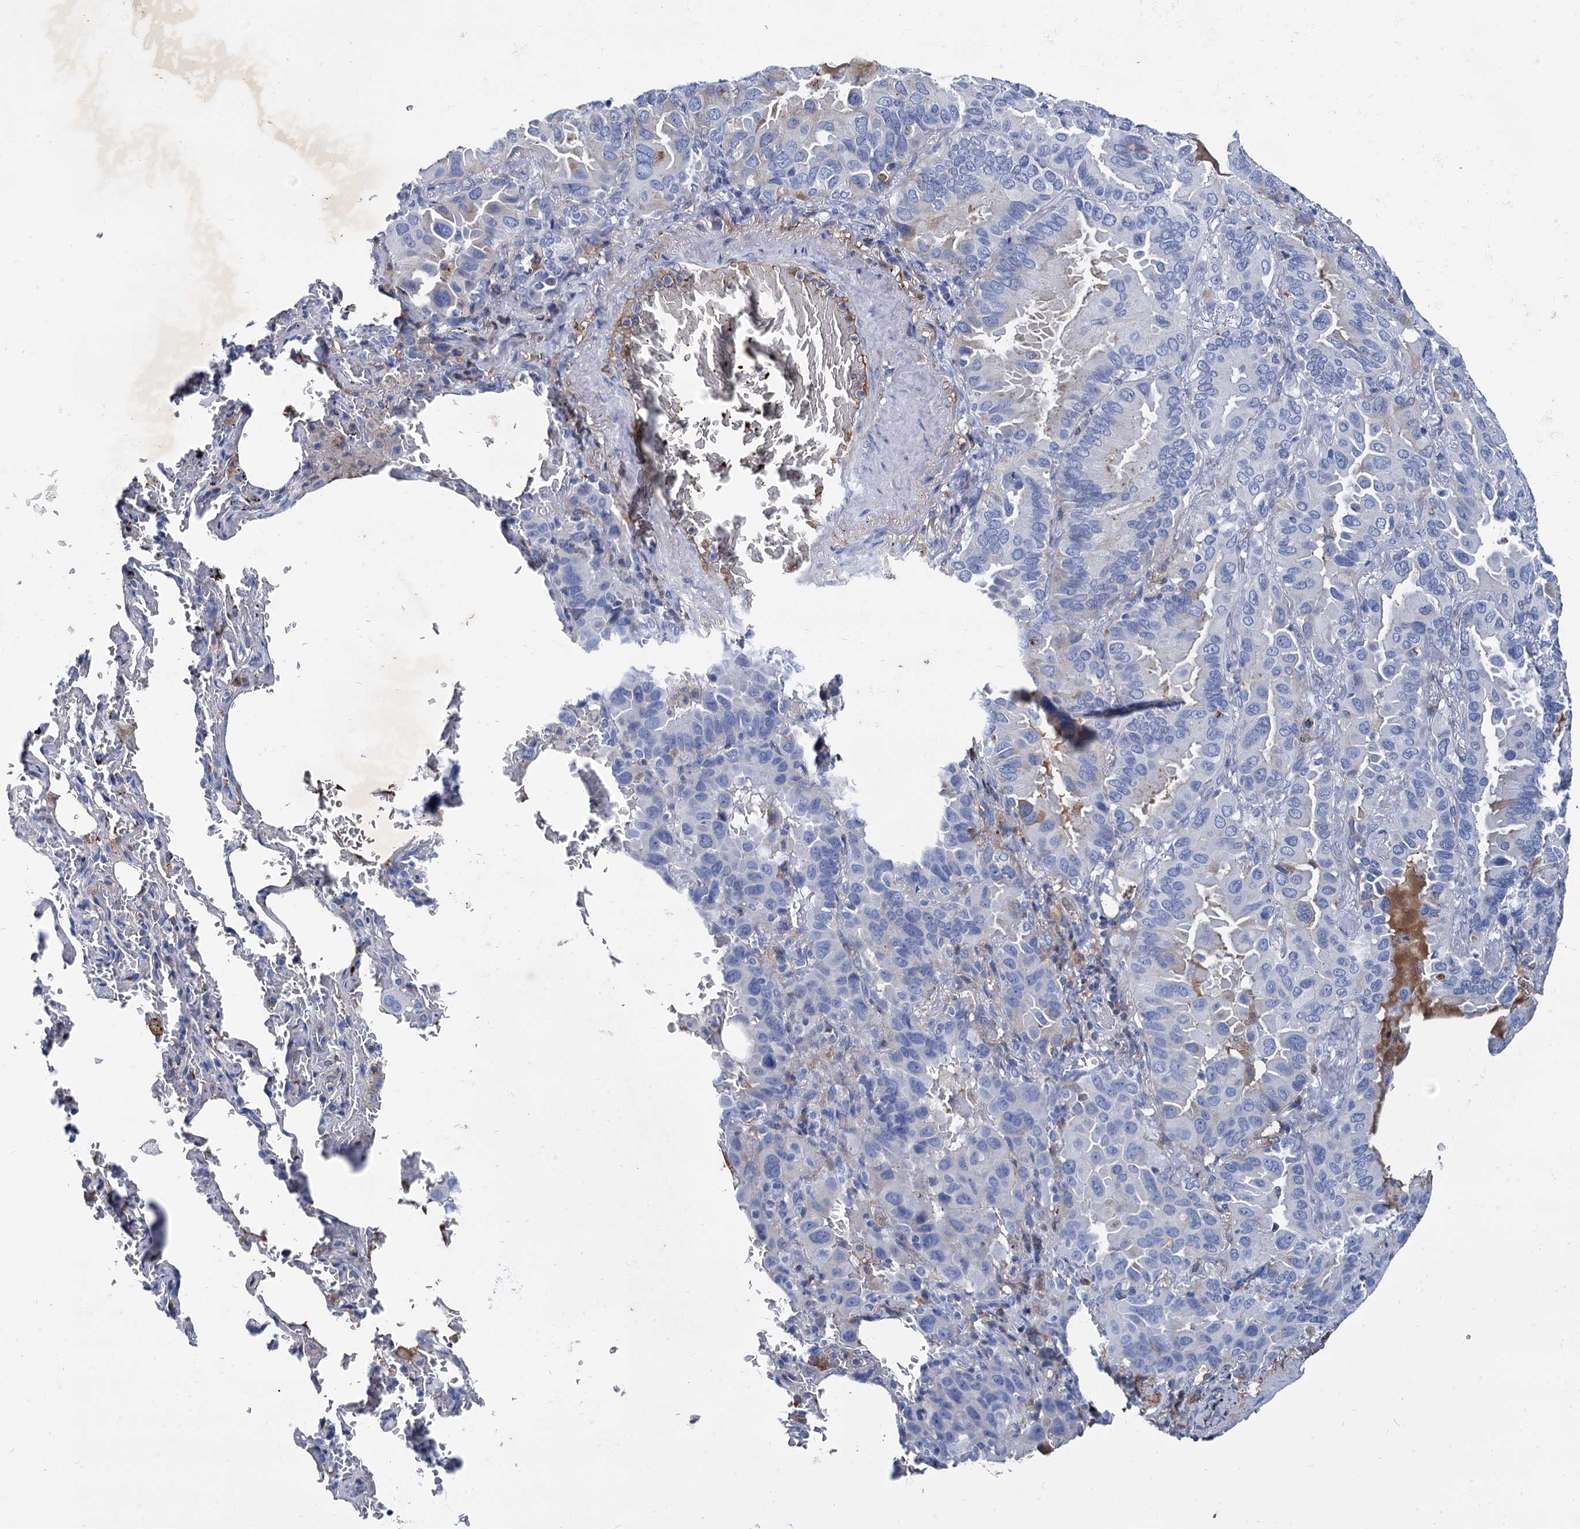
{"staining": {"intensity": "negative", "quantity": "none", "location": "none"}, "tissue": "lung cancer", "cell_type": "Tumor cells", "image_type": "cancer", "snomed": [{"axis": "morphology", "description": "Adenocarcinoma, NOS"}, {"axis": "topography", "description": "Lung"}], "caption": "Immunohistochemistry (IHC) image of human adenocarcinoma (lung) stained for a protein (brown), which demonstrates no staining in tumor cells.", "gene": "TMEM72", "patient": {"sex": "male", "age": 64}}